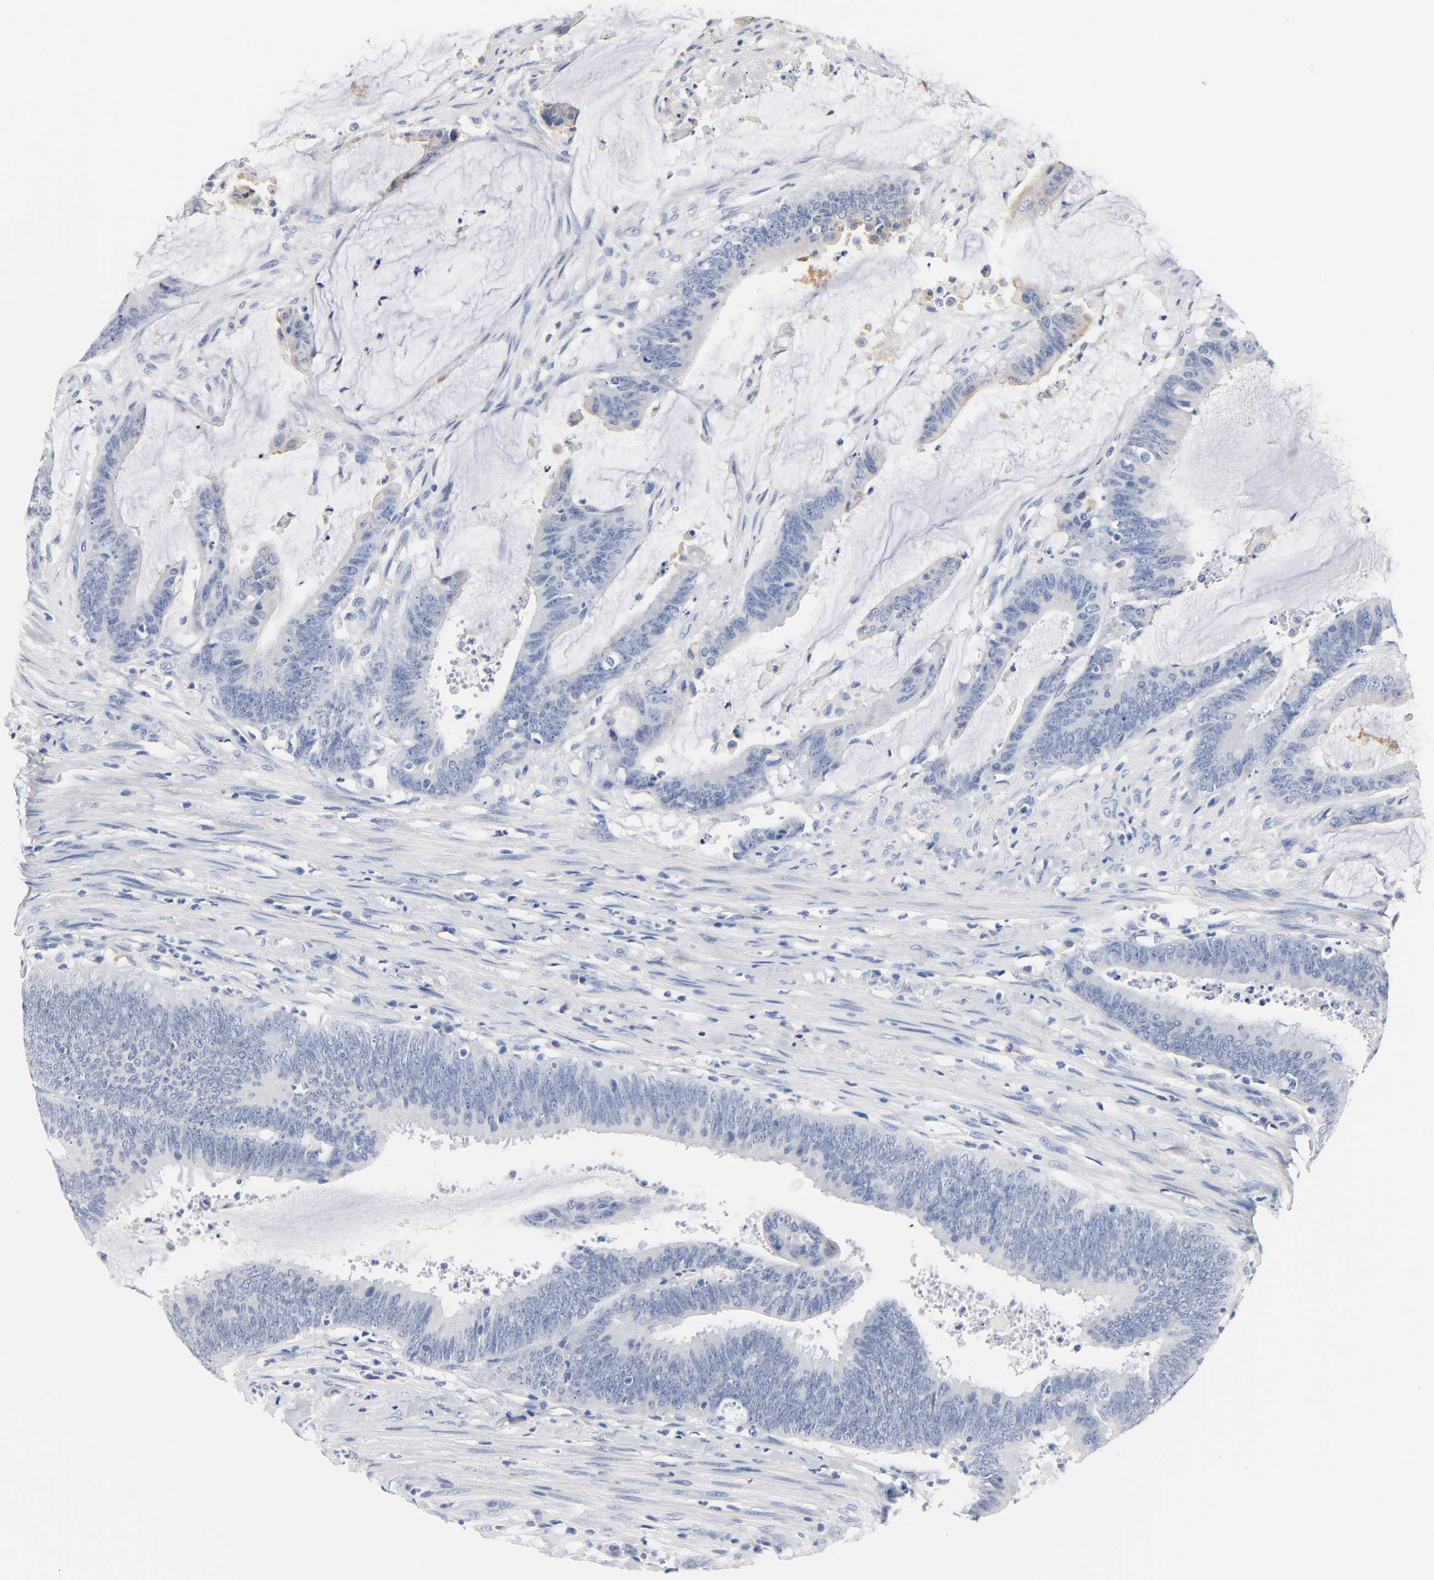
{"staining": {"intensity": "weak", "quantity": "<25%", "location": "cytoplasmic/membranous"}, "tissue": "colorectal cancer", "cell_type": "Tumor cells", "image_type": "cancer", "snomed": [{"axis": "morphology", "description": "Adenocarcinoma, NOS"}, {"axis": "topography", "description": "Rectum"}], "caption": "The immunohistochemistry (IHC) image has no significant staining in tumor cells of colorectal cancer (adenocarcinoma) tissue.", "gene": "ACP3", "patient": {"sex": "female", "age": 66}}